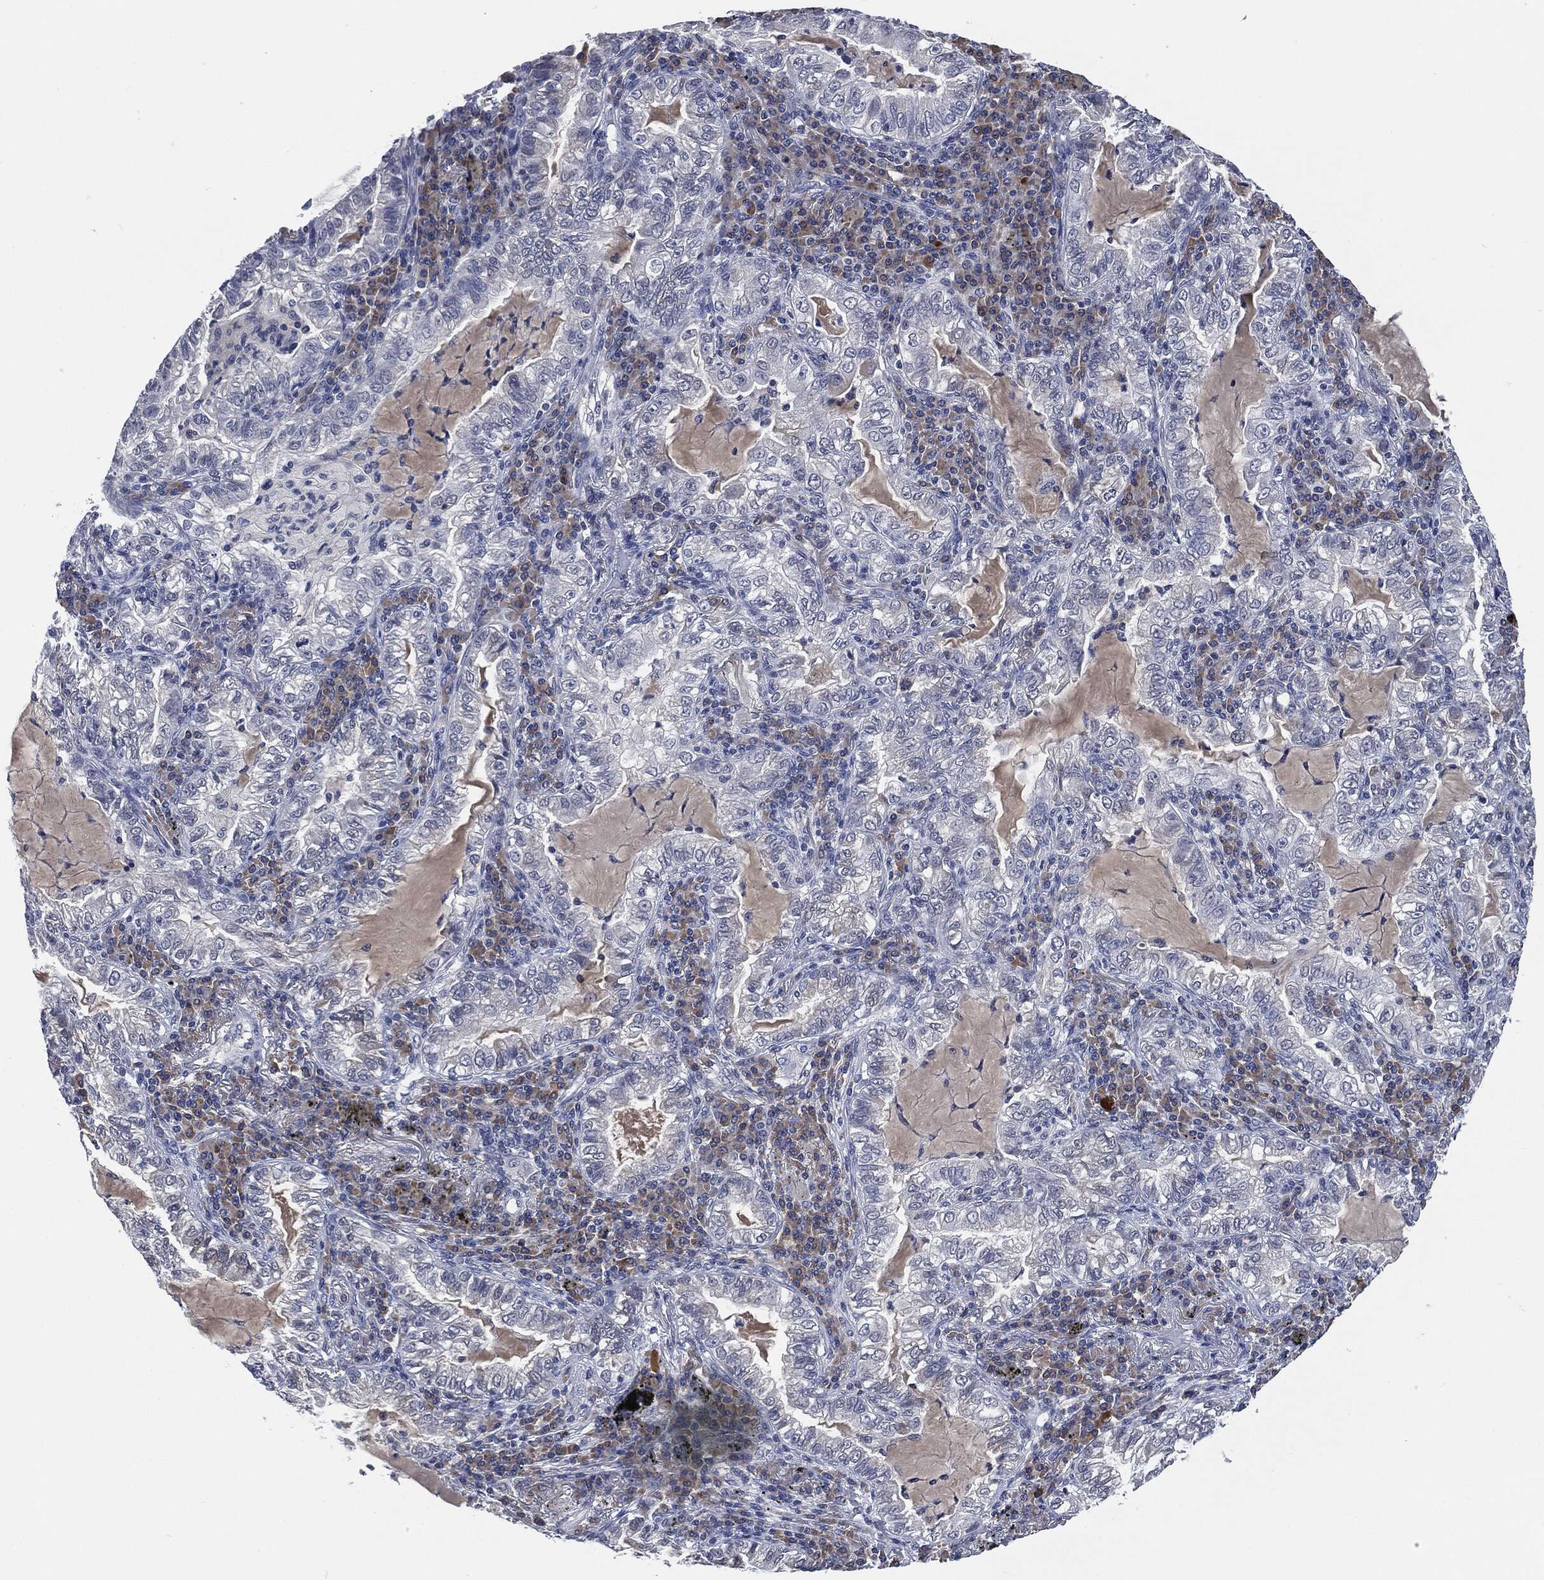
{"staining": {"intensity": "negative", "quantity": "none", "location": "none"}, "tissue": "lung cancer", "cell_type": "Tumor cells", "image_type": "cancer", "snomed": [{"axis": "morphology", "description": "Adenocarcinoma, NOS"}, {"axis": "topography", "description": "Lung"}], "caption": "There is no significant positivity in tumor cells of lung cancer.", "gene": "IL2RG", "patient": {"sex": "female", "age": 73}}